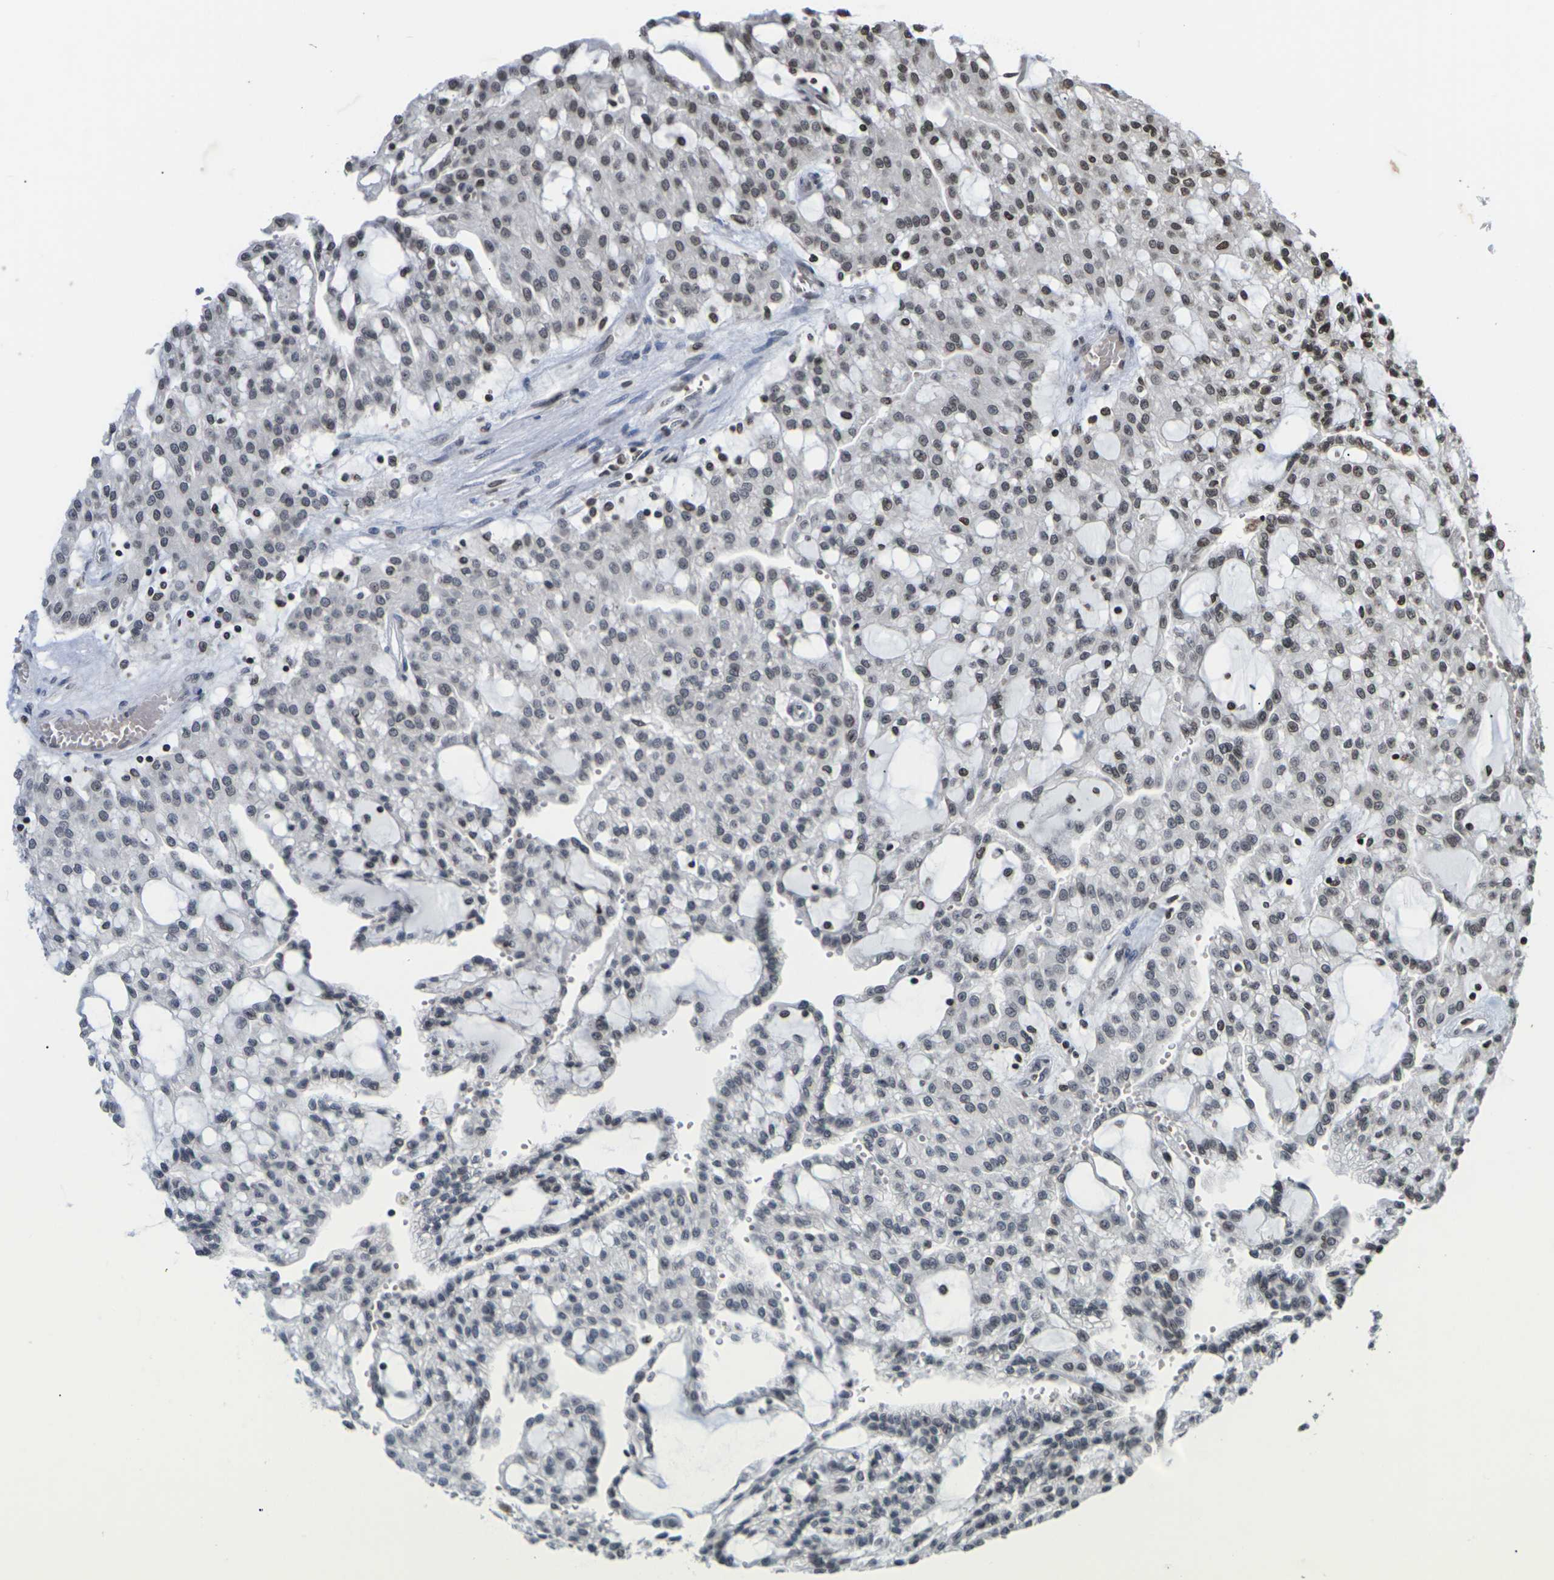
{"staining": {"intensity": "moderate", "quantity": ">75%", "location": "nuclear"}, "tissue": "renal cancer", "cell_type": "Tumor cells", "image_type": "cancer", "snomed": [{"axis": "morphology", "description": "Adenocarcinoma, NOS"}, {"axis": "topography", "description": "Kidney"}], "caption": "Renal cancer (adenocarcinoma) tissue demonstrates moderate nuclear staining in about >75% of tumor cells", "gene": "ETV5", "patient": {"sex": "male", "age": 63}}